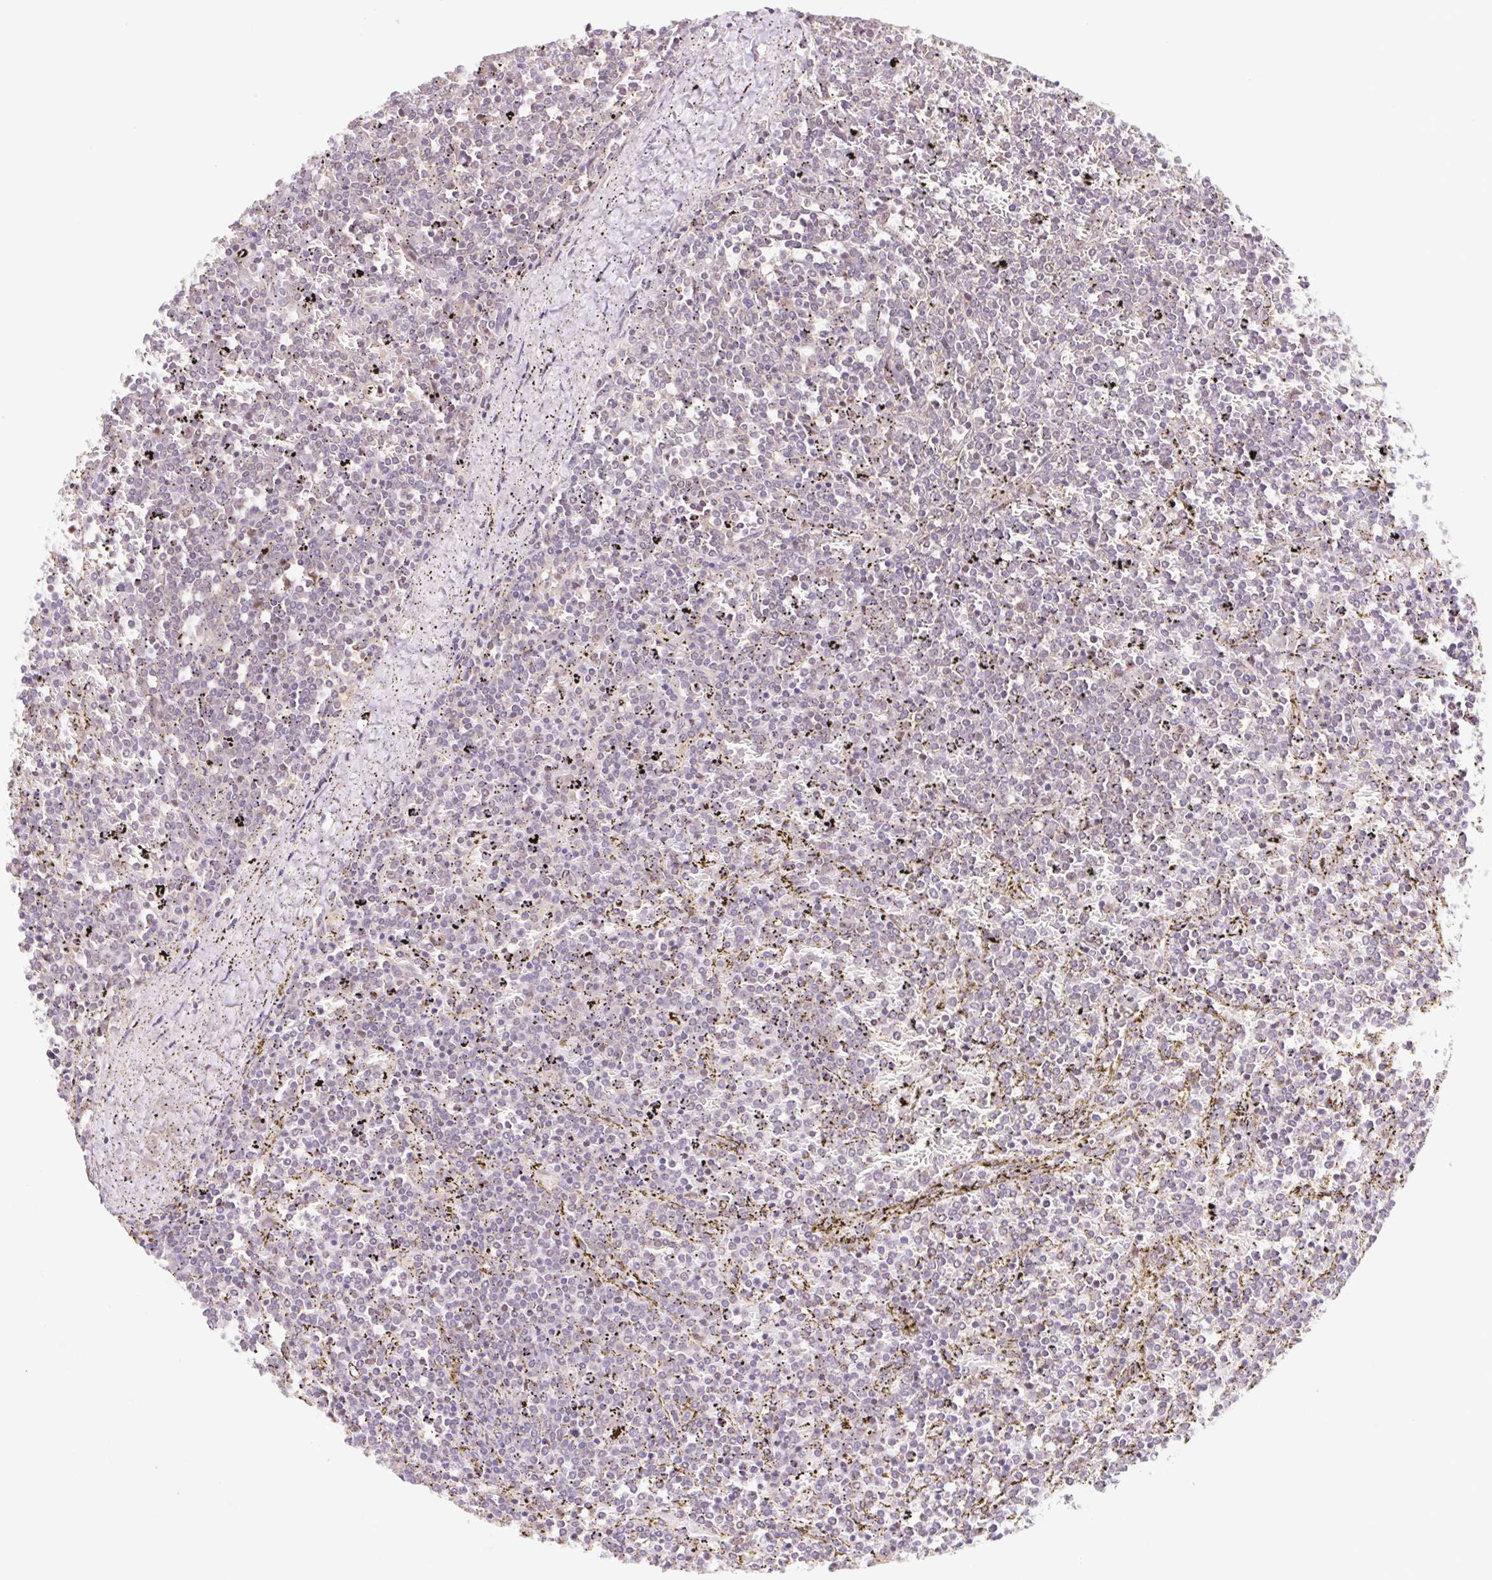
{"staining": {"intensity": "negative", "quantity": "none", "location": "none"}, "tissue": "lymphoma", "cell_type": "Tumor cells", "image_type": "cancer", "snomed": [{"axis": "morphology", "description": "Malignant lymphoma, non-Hodgkin's type, Low grade"}, {"axis": "topography", "description": "Spleen"}], "caption": "Lymphoma was stained to show a protein in brown. There is no significant staining in tumor cells.", "gene": "HFE", "patient": {"sex": "female", "age": 77}}